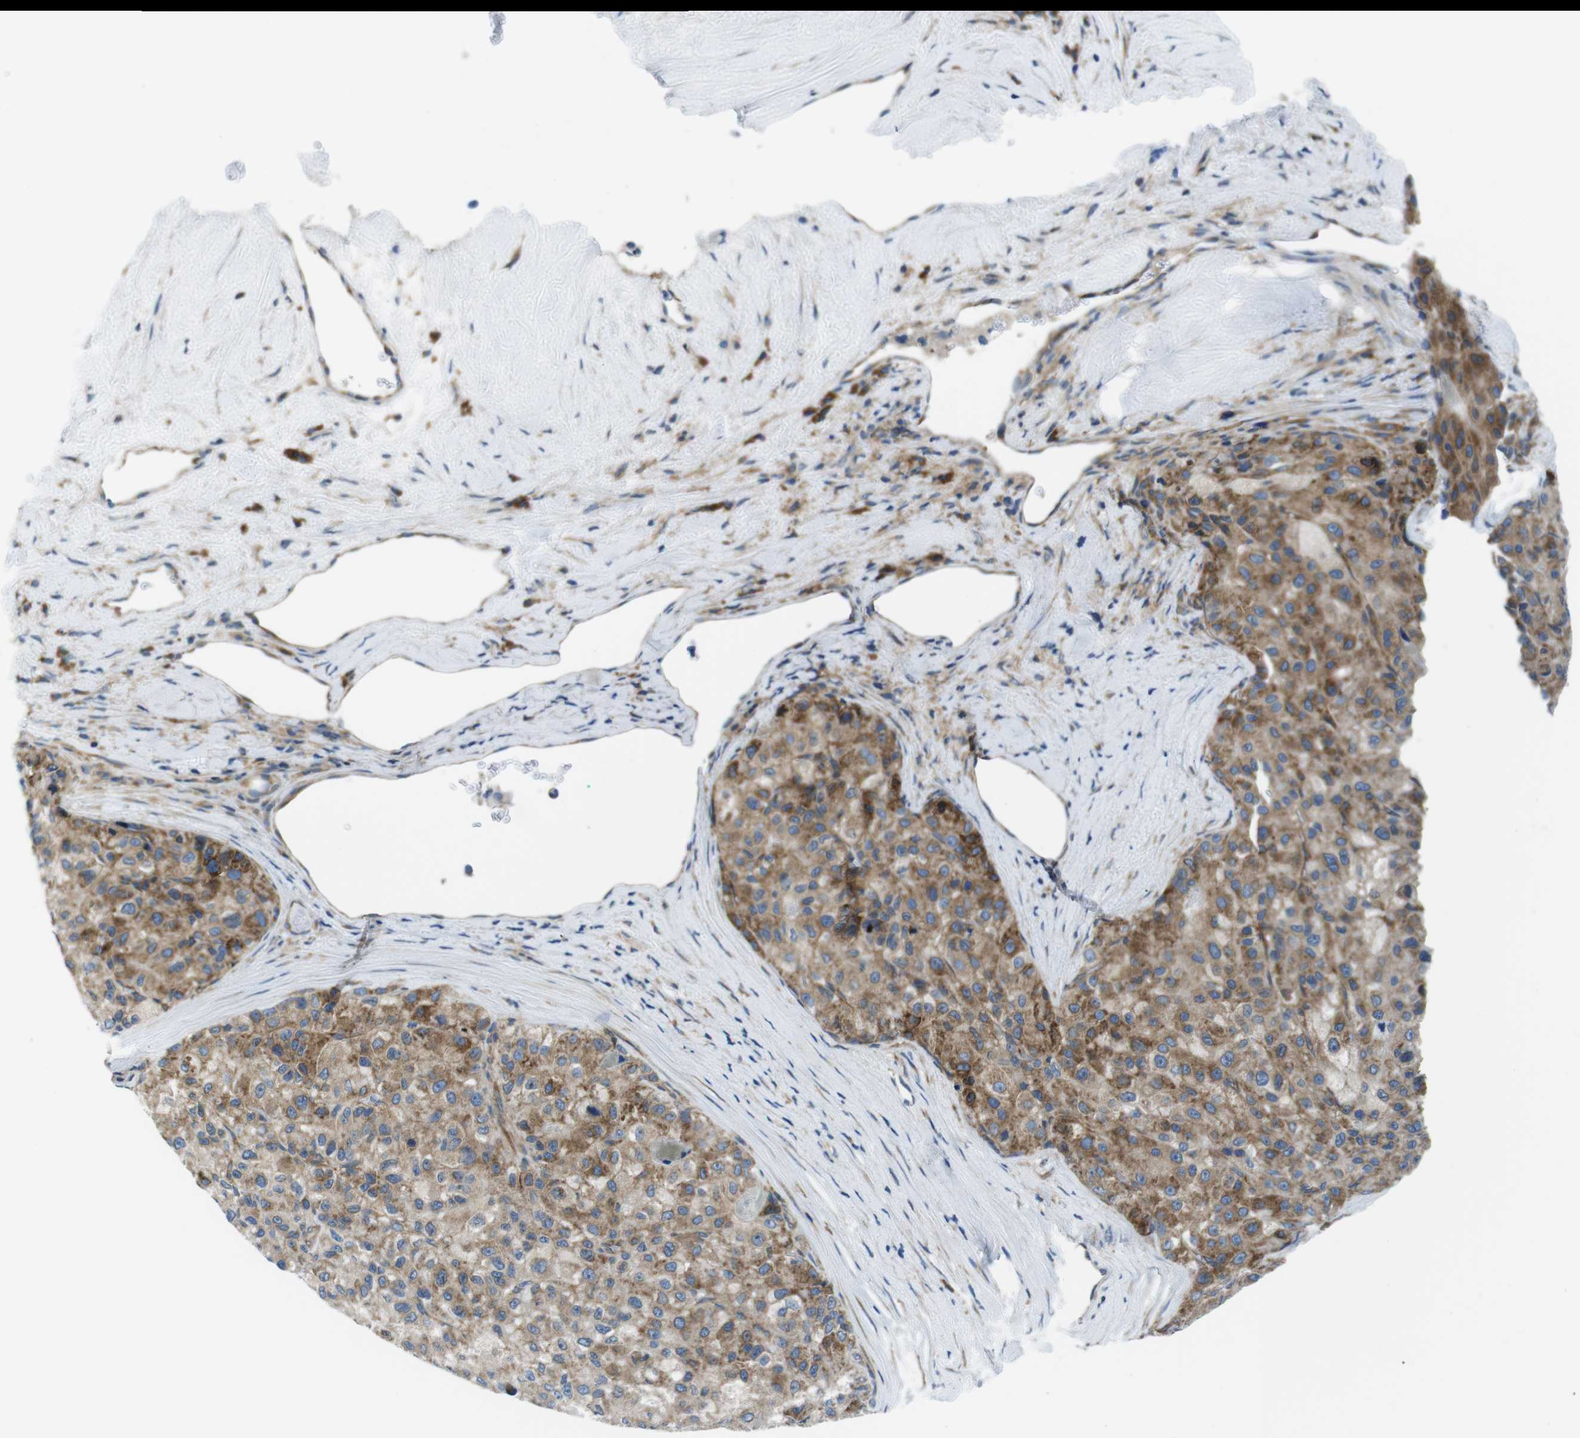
{"staining": {"intensity": "moderate", "quantity": "25%-75%", "location": "cytoplasmic/membranous"}, "tissue": "liver cancer", "cell_type": "Tumor cells", "image_type": "cancer", "snomed": [{"axis": "morphology", "description": "Carcinoma, Hepatocellular, NOS"}, {"axis": "topography", "description": "Liver"}], "caption": "Immunohistochemical staining of liver cancer exhibits medium levels of moderate cytoplasmic/membranous expression in approximately 25%-75% of tumor cells.", "gene": "EIF2B5", "patient": {"sex": "male", "age": 80}}